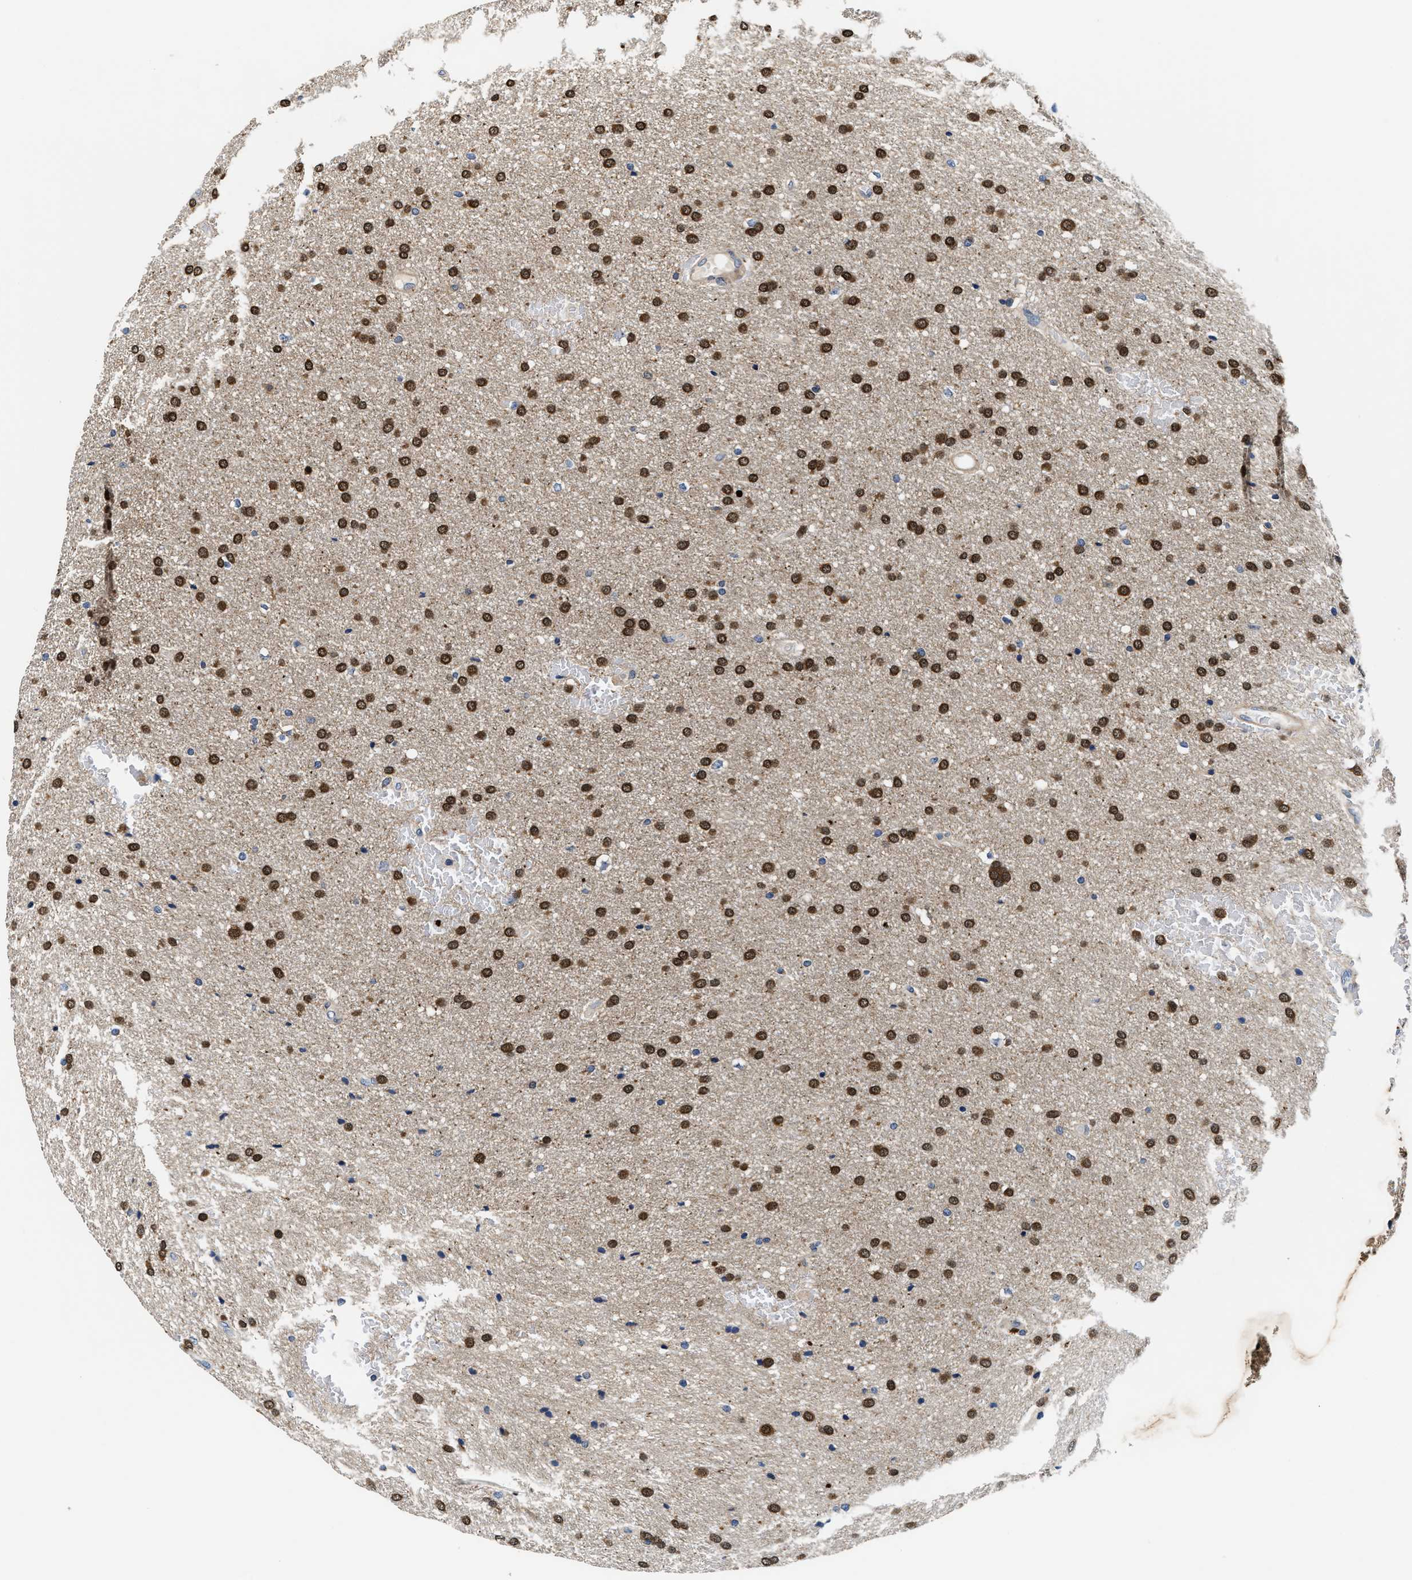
{"staining": {"intensity": "strong", "quantity": ">75%", "location": "nuclear"}, "tissue": "glioma", "cell_type": "Tumor cells", "image_type": "cancer", "snomed": [{"axis": "morphology", "description": "Glioma, malignant, Low grade"}, {"axis": "topography", "description": "Brain"}], "caption": "Tumor cells show high levels of strong nuclear staining in approximately >75% of cells in human malignant glioma (low-grade).", "gene": "ANKIB1", "patient": {"sex": "female", "age": 37}}